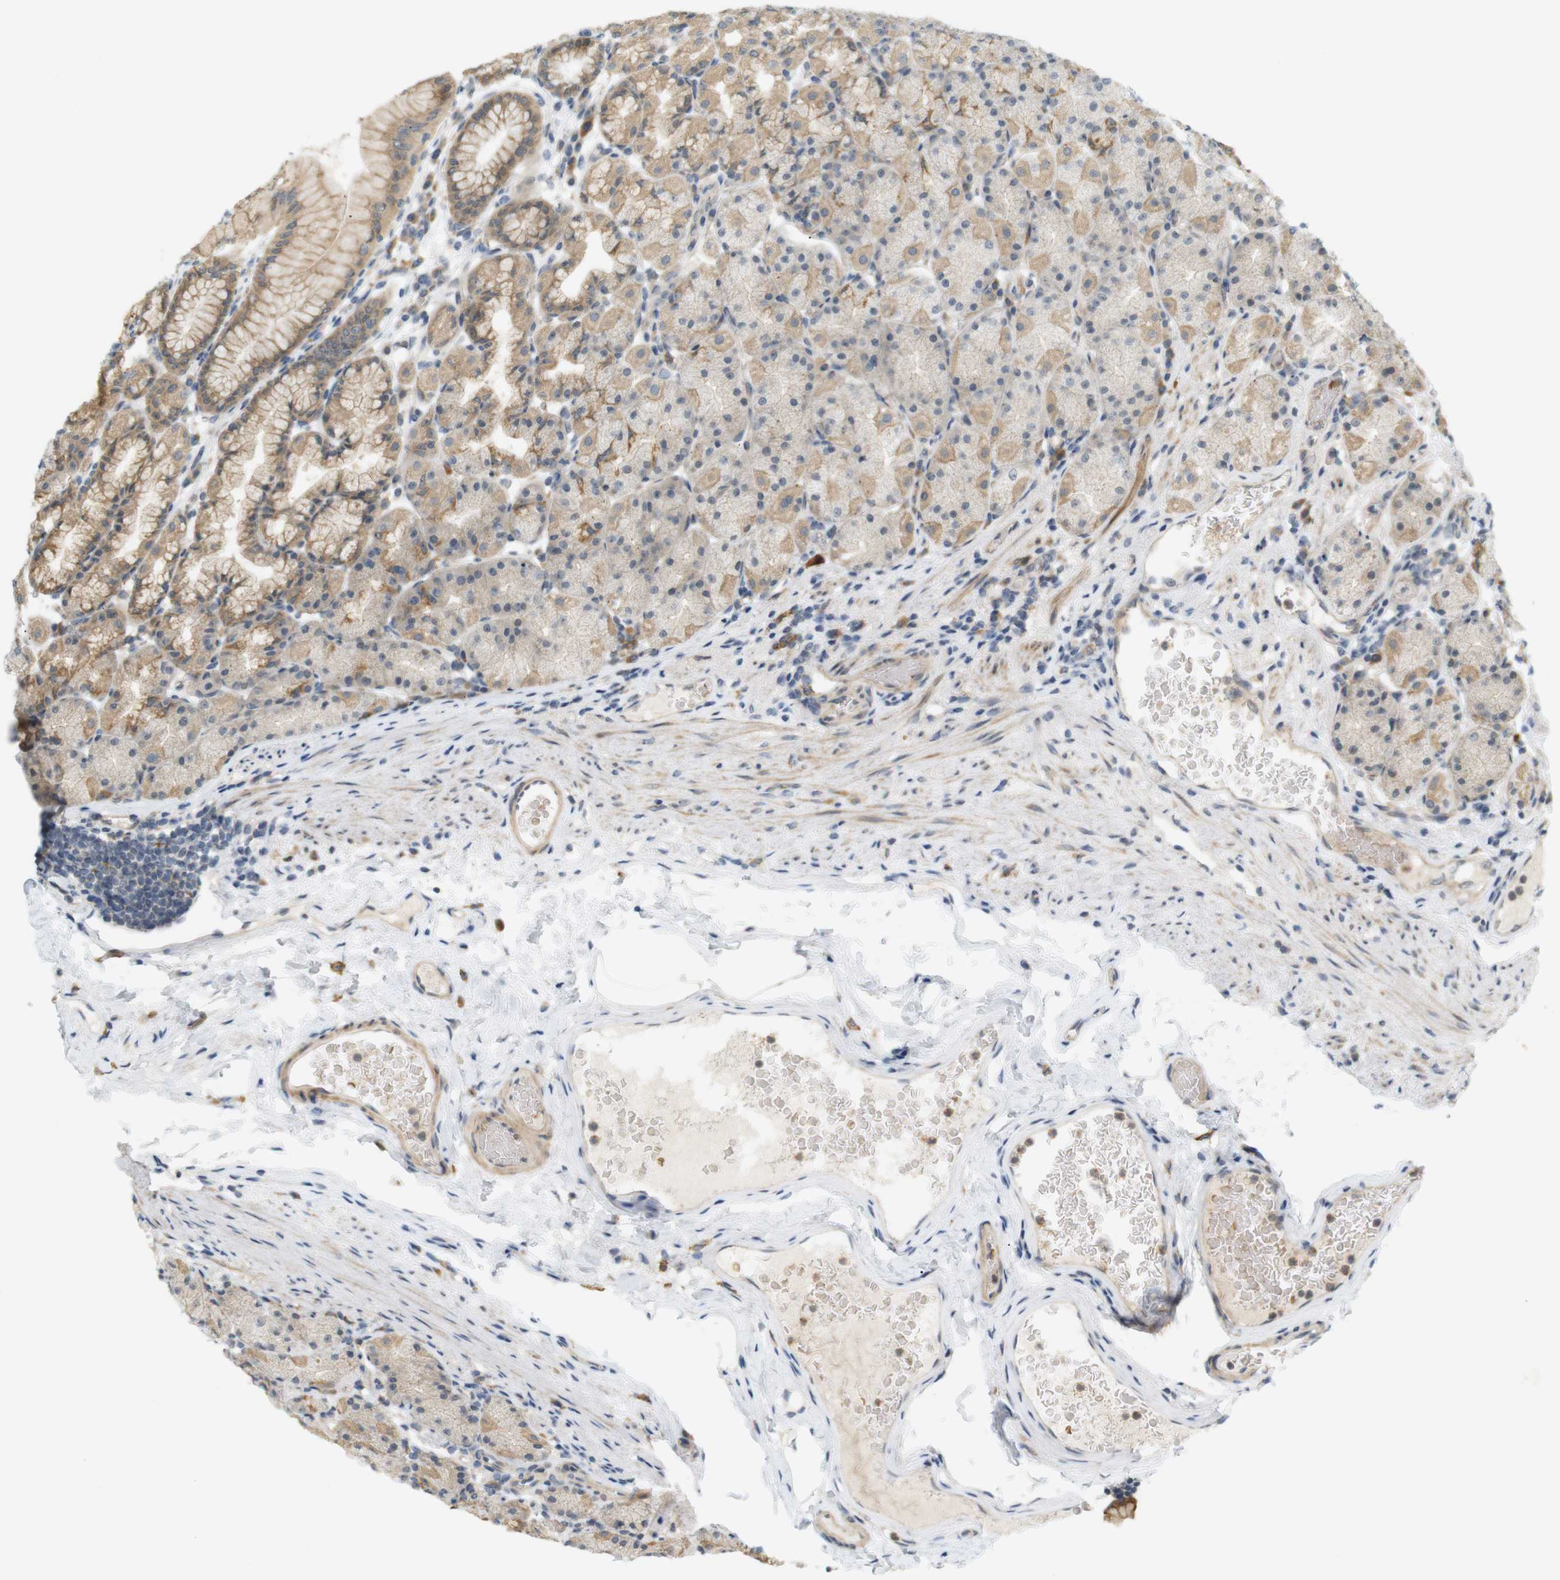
{"staining": {"intensity": "moderate", "quantity": ">75%", "location": "cytoplasmic/membranous"}, "tissue": "stomach", "cell_type": "Glandular cells", "image_type": "normal", "snomed": [{"axis": "morphology", "description": "Normal tissue, NOS"}, {"axis": "topography", "description": "Stomach, upper"}], "caption": "Immunohistochemistry micrograph of normal stomach: stomach stained using immunohistochemistry displays medium levels of moderate protein expression localized specifically in the cytoplasmic/membranous of glandular cells, appearing as a cytoplasmic/membranous brown color.", "gene": "SOCS6", "patient": {"sex": "male", "age": 68}}